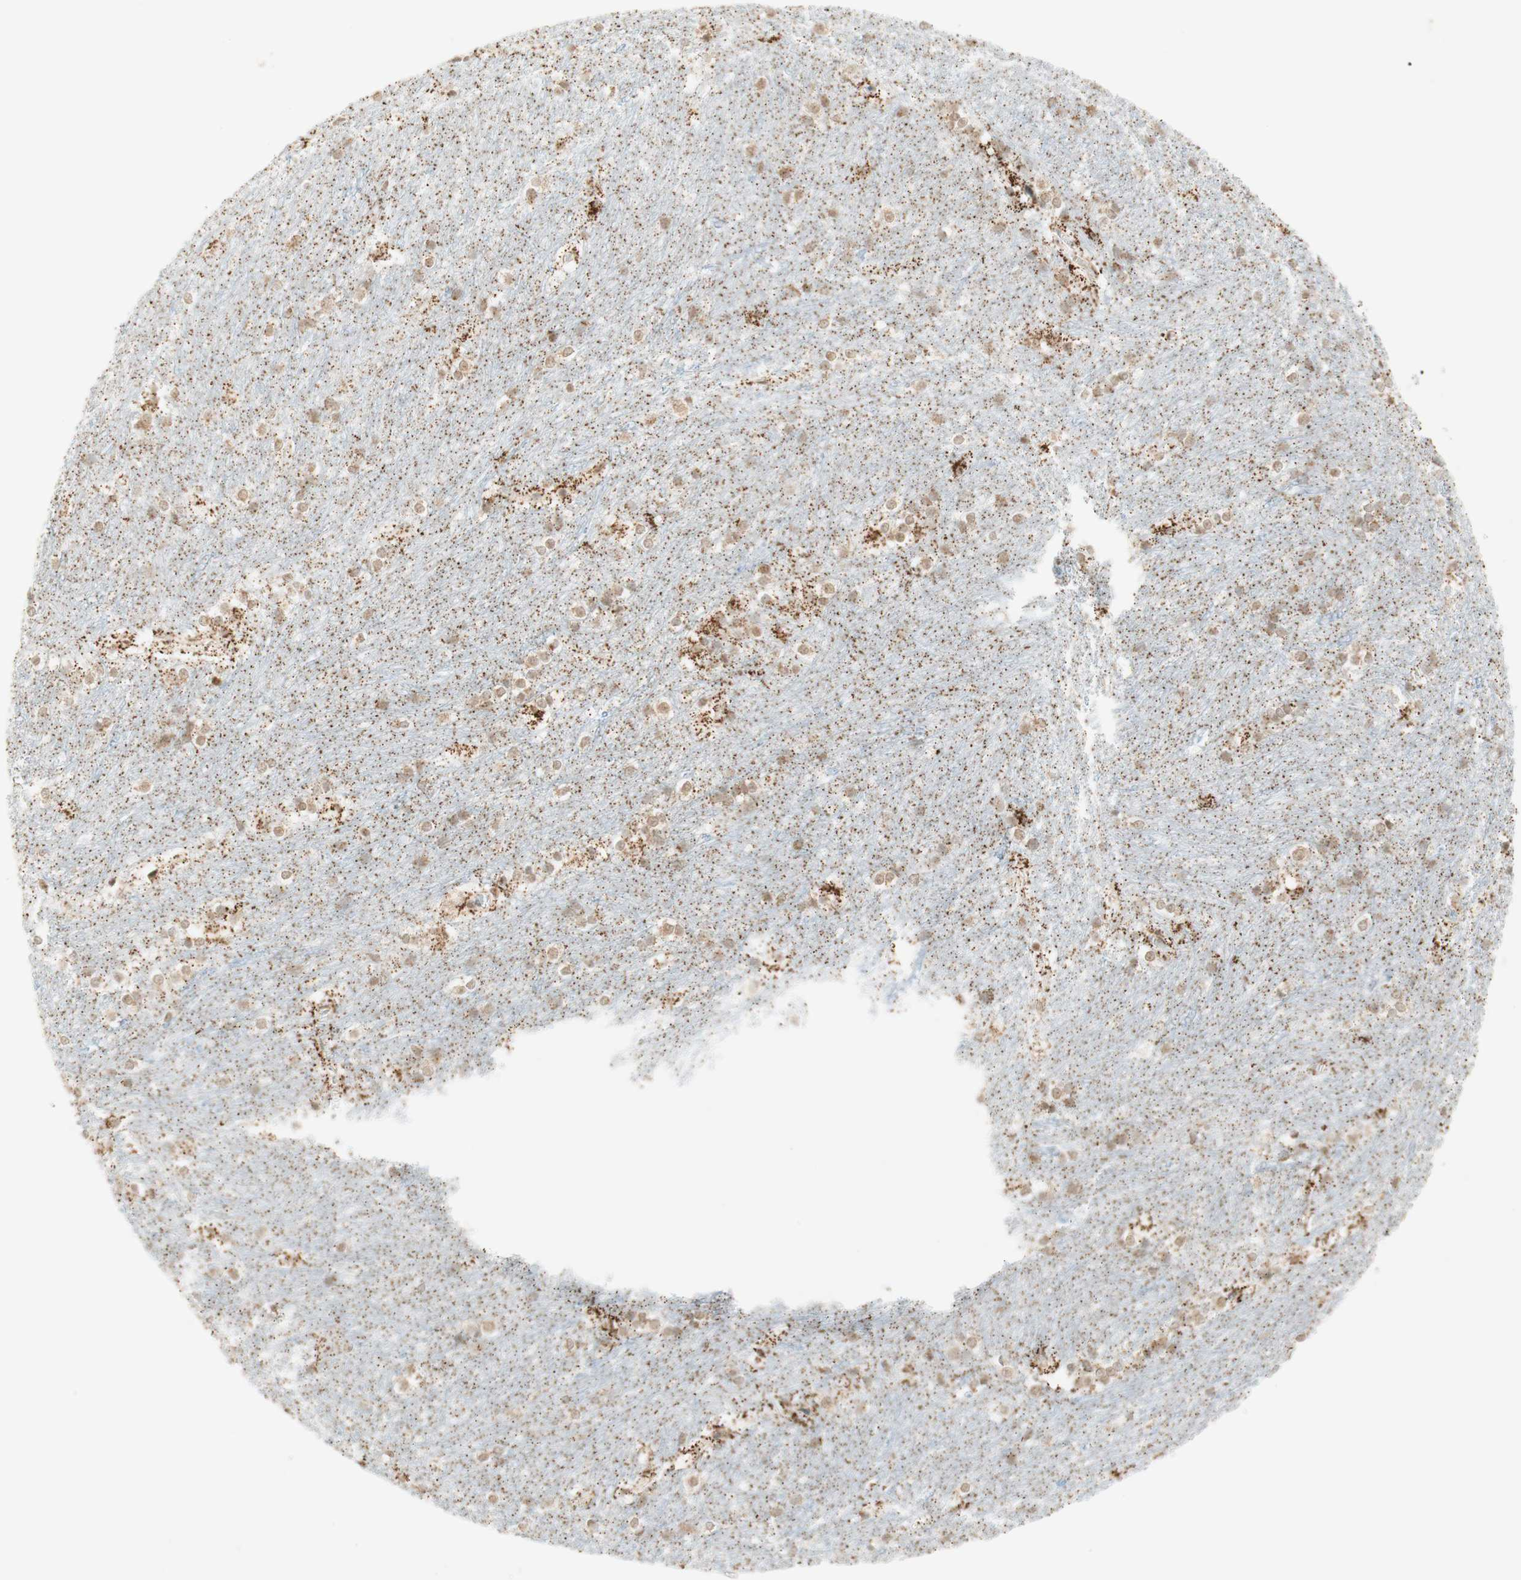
{"staining": {"intensity": "moderate", "quantity": ">75%", "location": "nuclear"}, "tissue": "caudate", "cell_type": "Glial cells", "image_type": "normal", "snomed": [{"axis": "morphology", "description": "Normal tissue, NOS"}, {"axis": "topography", "description": "Lateral ventricle wall"}], "caption": "DAB immunohistochemical staining of benign caudate shows moderate nuclear protein expression in approximately >75% of glial cells.", "gene": "ZNF782", "patient": {"sex": "female", "age": 19}}